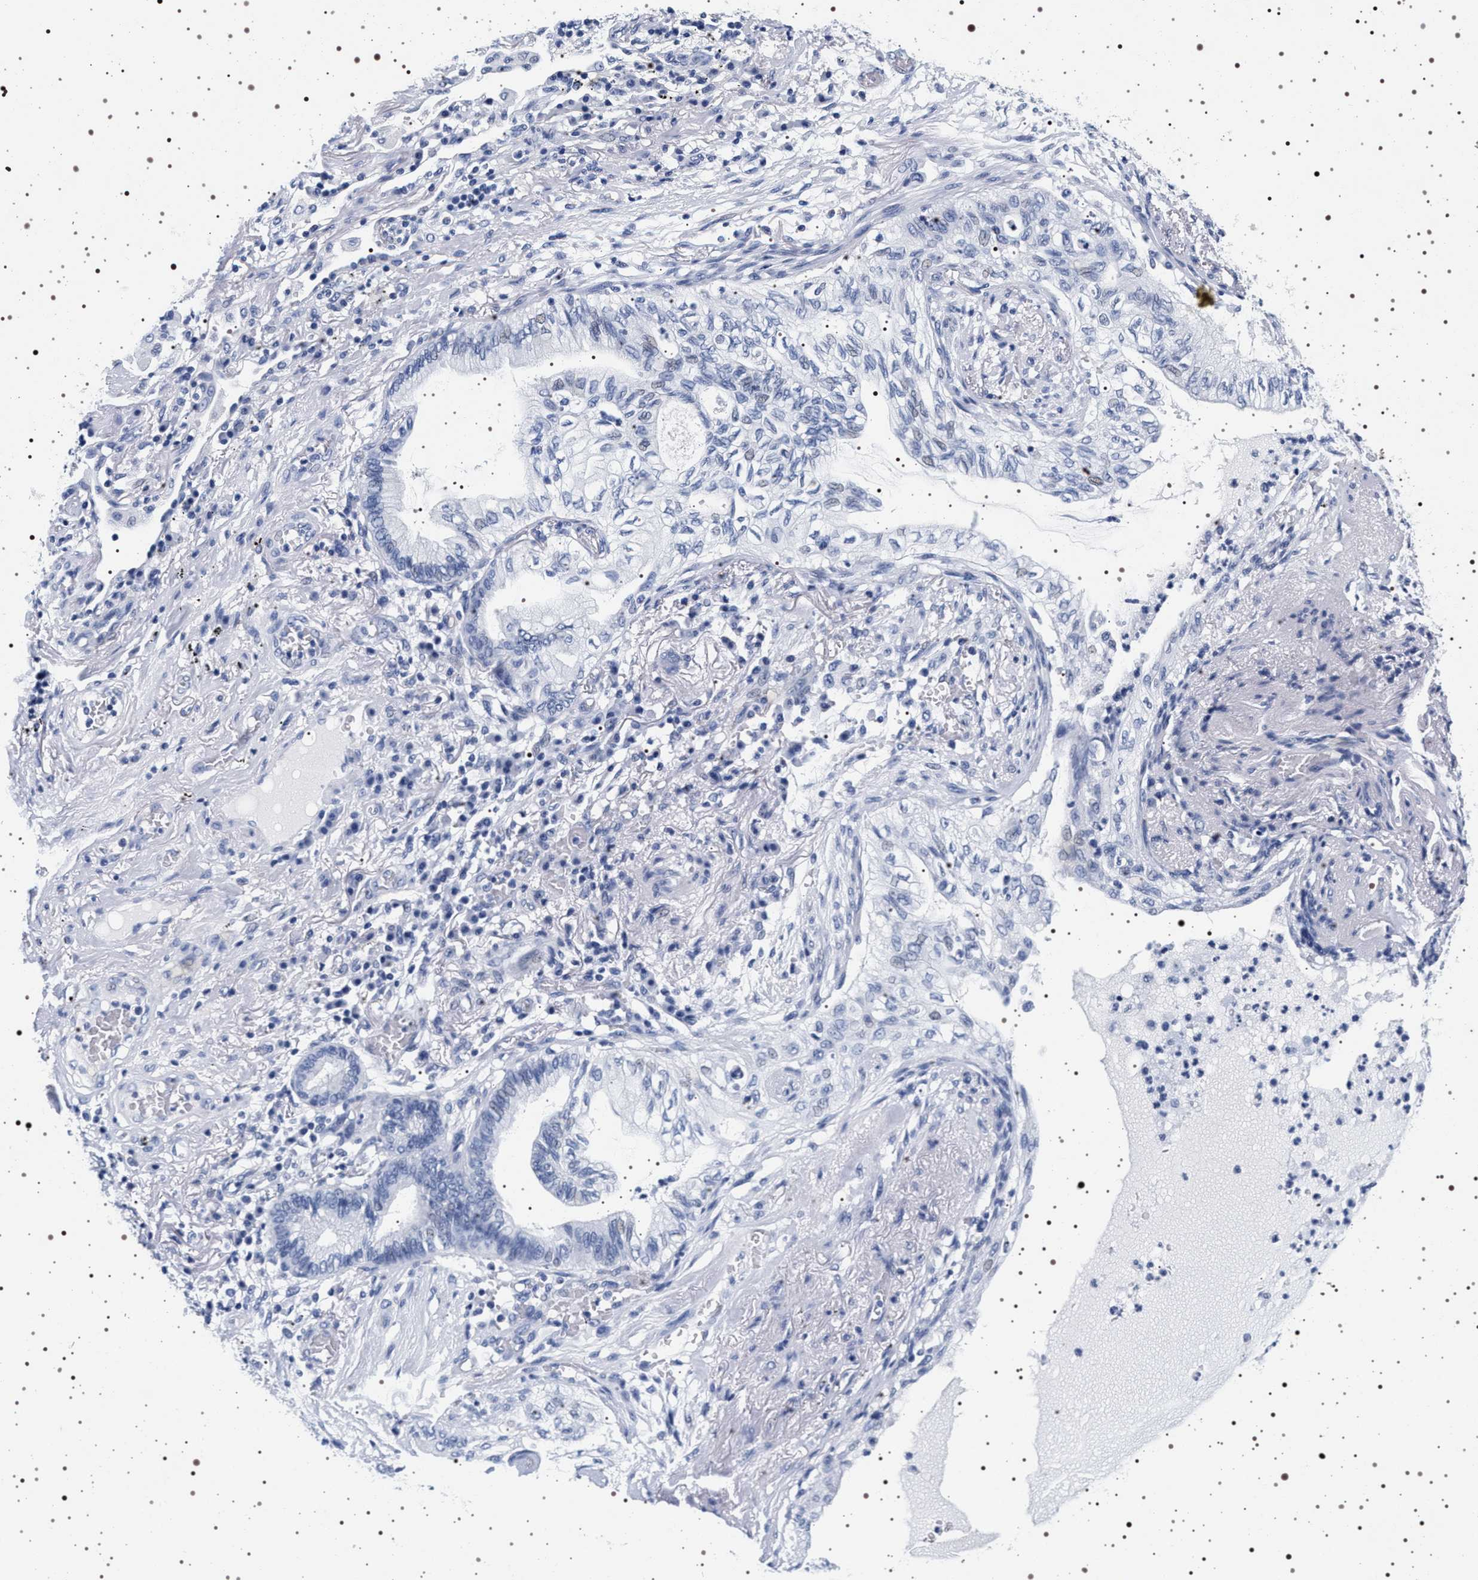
{"staining": {"intensity": "negative", "quantity": "none", "location": "none"}, "tissue": "lung cancer", "cell_type": "Tumor cells", "image_type": "cancer", "snomed": [{"axis": "morphology", "description": "Normal tissue, NOS"}, {"axis": "morphology", "description": "Adenocarcinoma, NOS"}, {"axis": "topography", "description": "Bronchus"}, {"axis": "topography", "description": "Lung"}], "caption": "There is no significant staining in tumor cells of lung cancer (adenocarcinoma).", "gene": "SYN1", "patient": {"sex": "female", "age": 70}}